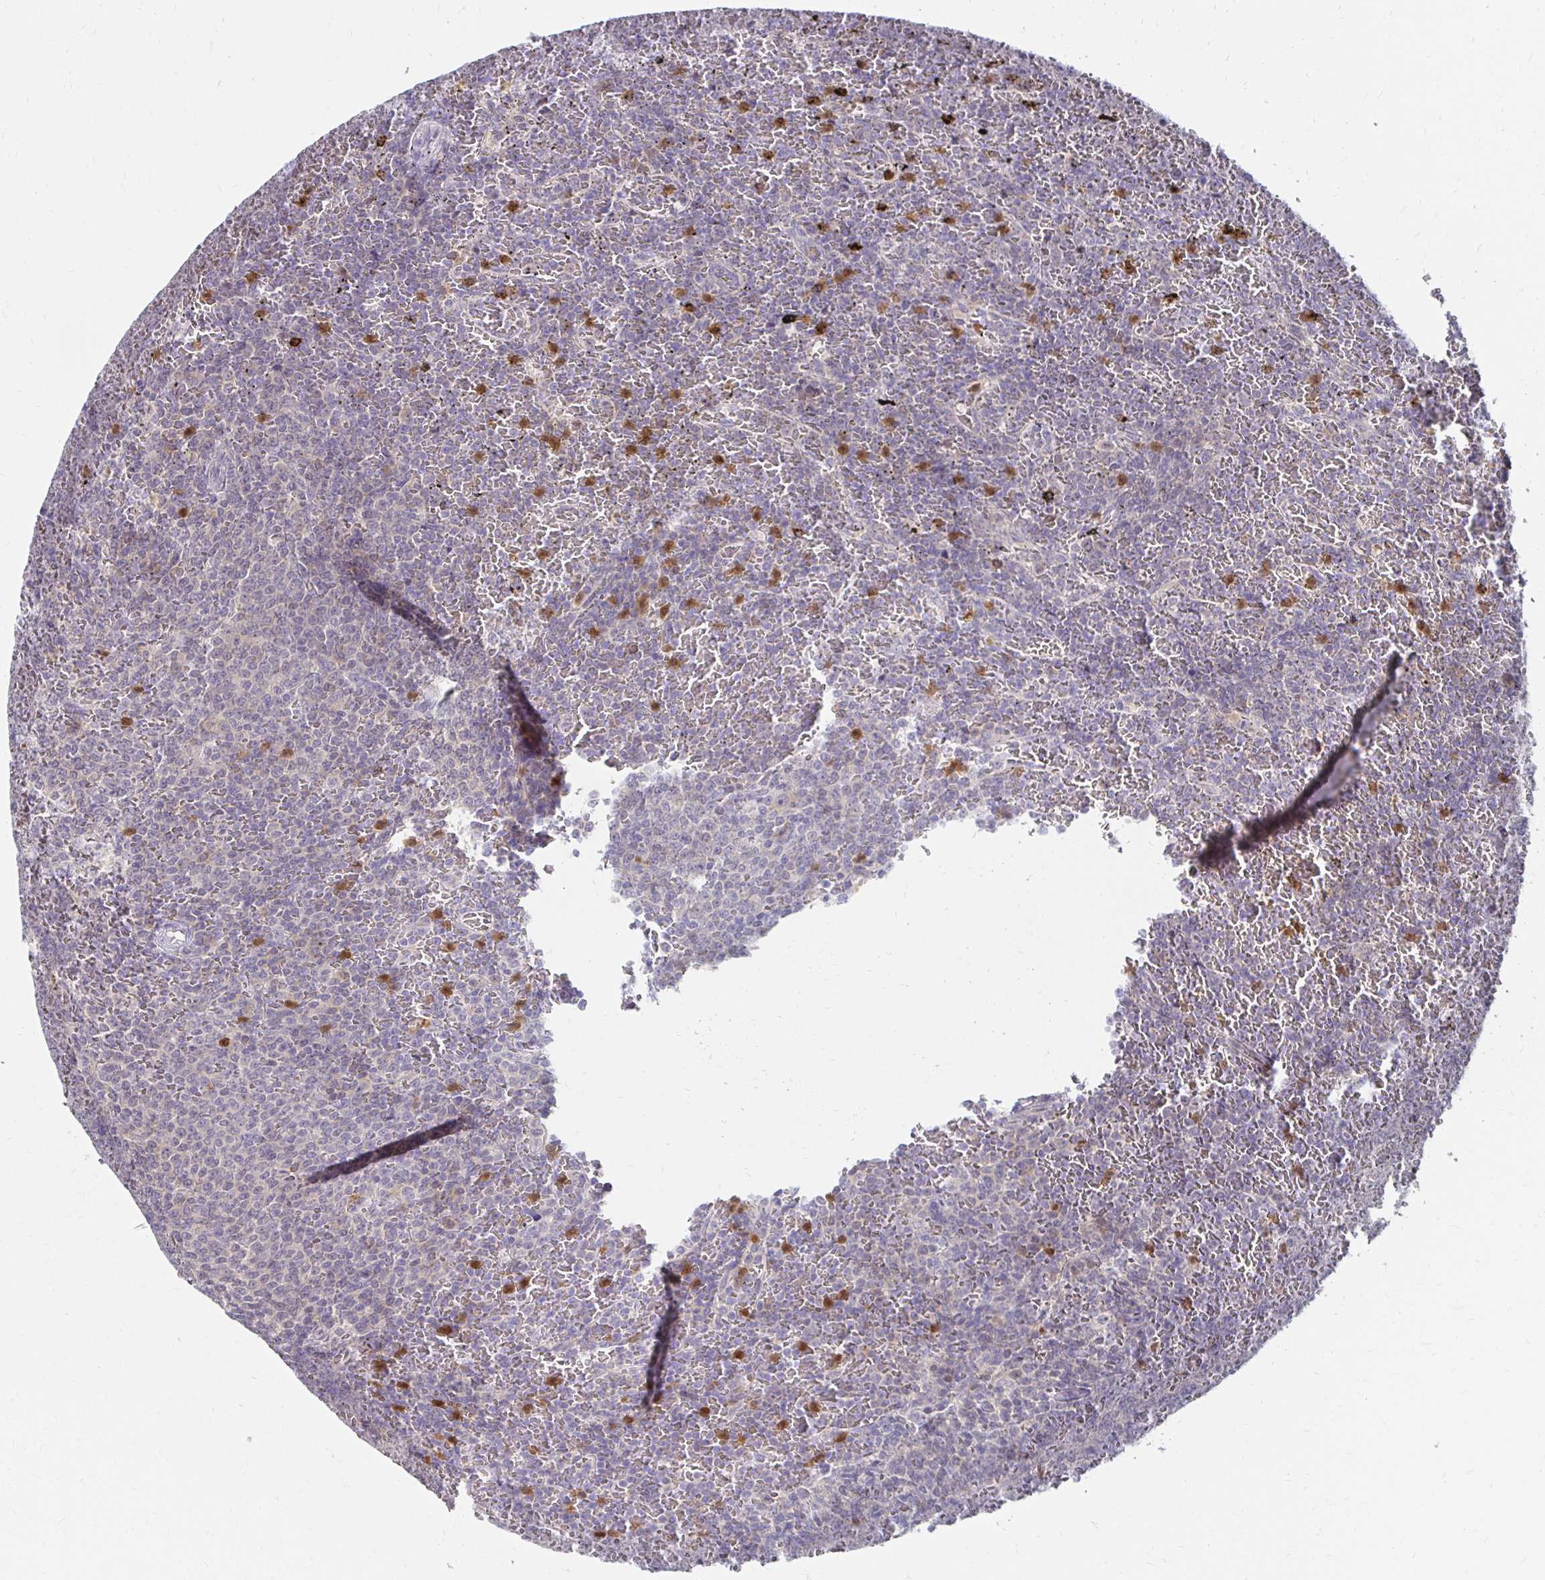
{"staining": {"intensity": "negative", "quantity": "none", "location": "none"}, "tissue": "lymphoma", "cell_type": "Tumor cells", "image_type": "cancer", "snomed": [{"axis": "morphology", "description": "Malignant lymphoma, non-Hodgkin's type, Low grade"}, {"axis": "topography", "description": "Spleen"}], "caption": "The immunohistochemistry (IHC) image has no significant expression in tumor cells of lymphoma tissue.", "gene": "PADI2", "patient": {"sex": "female", "age": 77}}